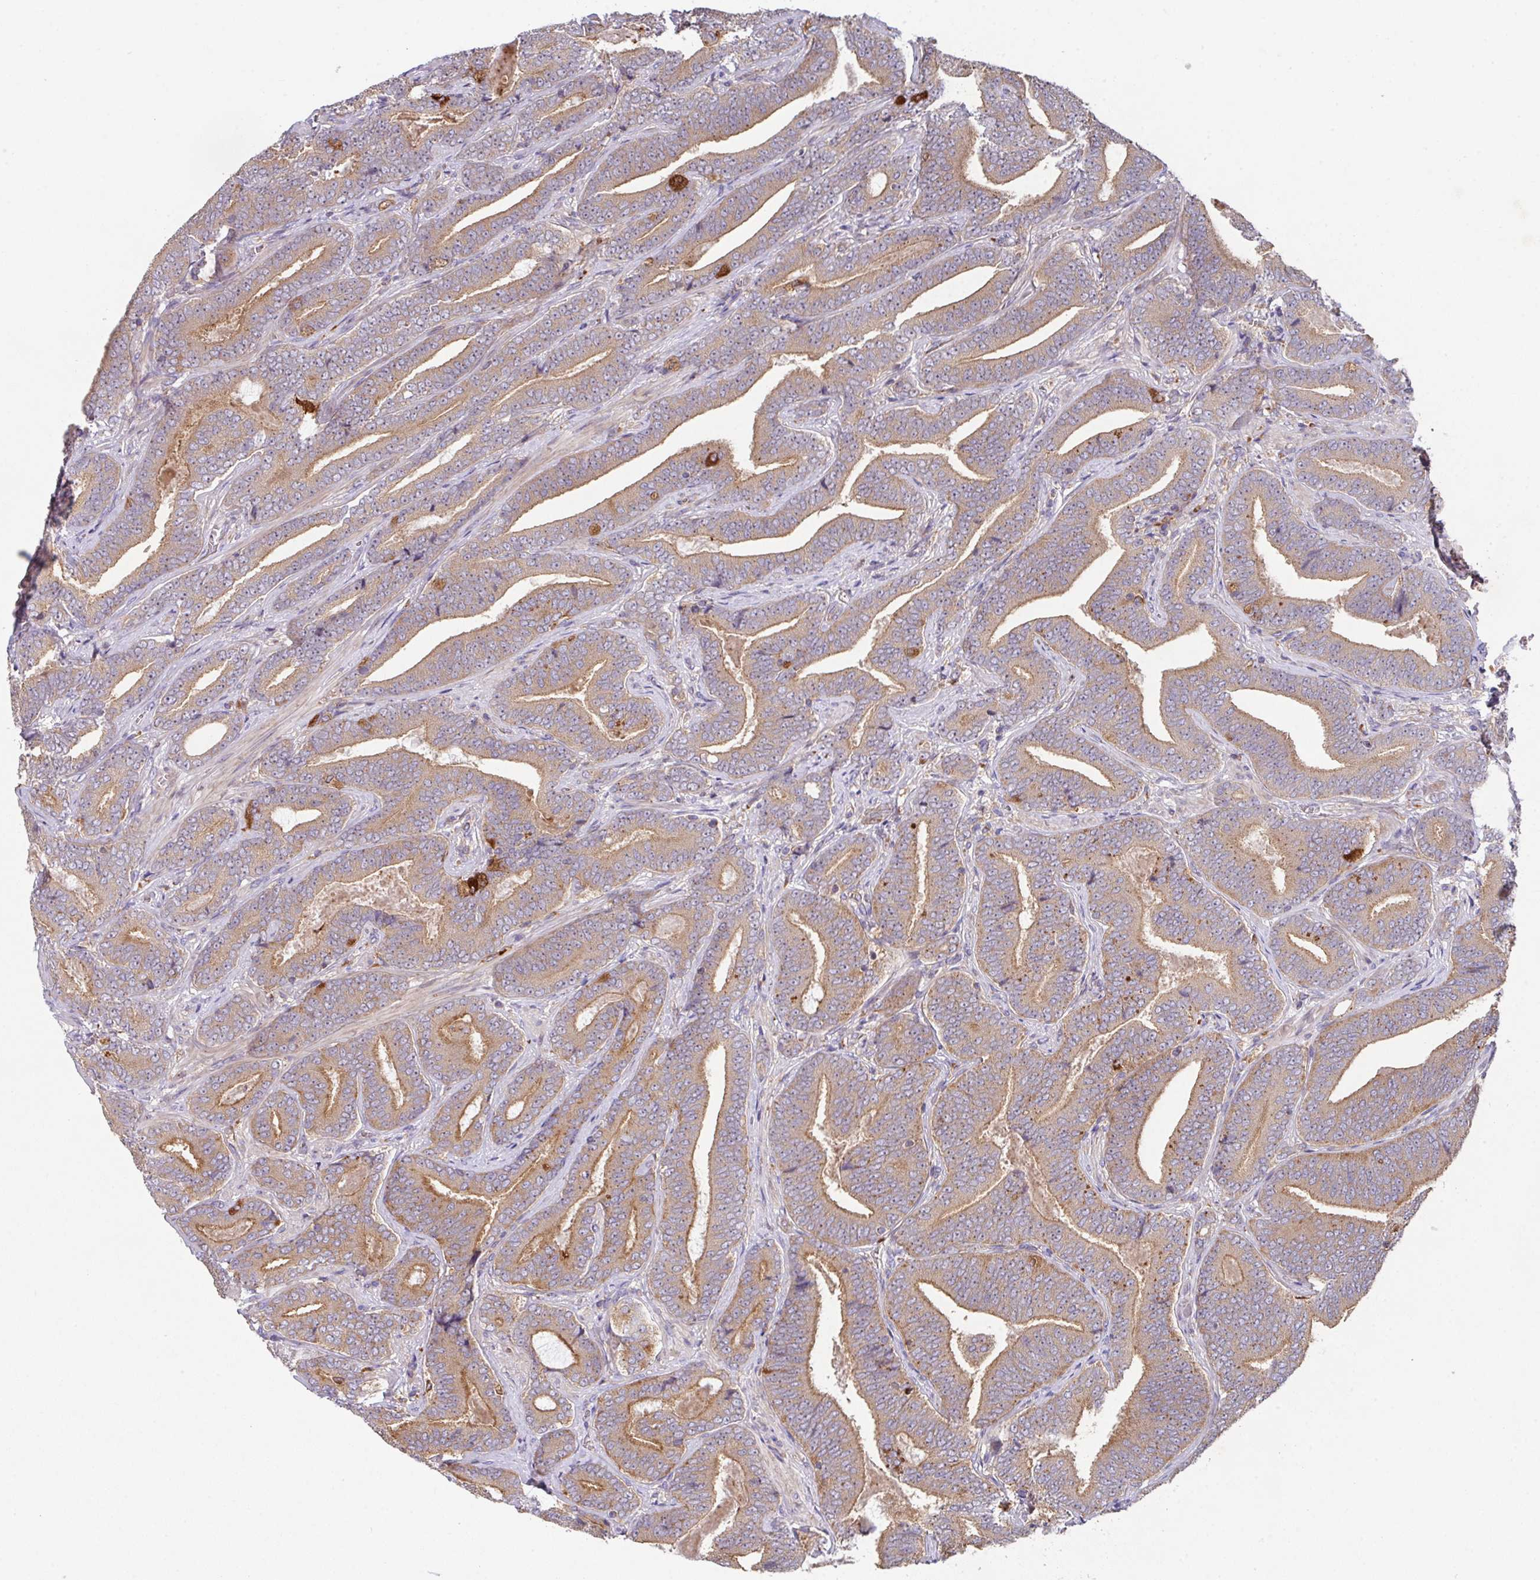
{"staining": {"intensity": "moderate", "quantity": "25%-75%", "location": "cytoplasmic/membranous"}, "tissue": "prostate cancer", "cell_type": "Tumor cells", "image_type": "cancer", "snomed": [{"axis": "morphology", "description": "Adenocarcinoma, Low grade"}, {"axis": "topography", "description": "Prostate and seminal vesicle, NOS"}], "caption": "The image reveals a brown stain indicating the presence of a protein in the cytoplasmic/membranous of tumor cells in prostate cancer. The staining was performed using DAB, with brown indicating positive protein expression. Nuclei are stained blue with hematoxylin.", "gene": "TRIM14", "patient": {"sex": "male", "age": 61}}